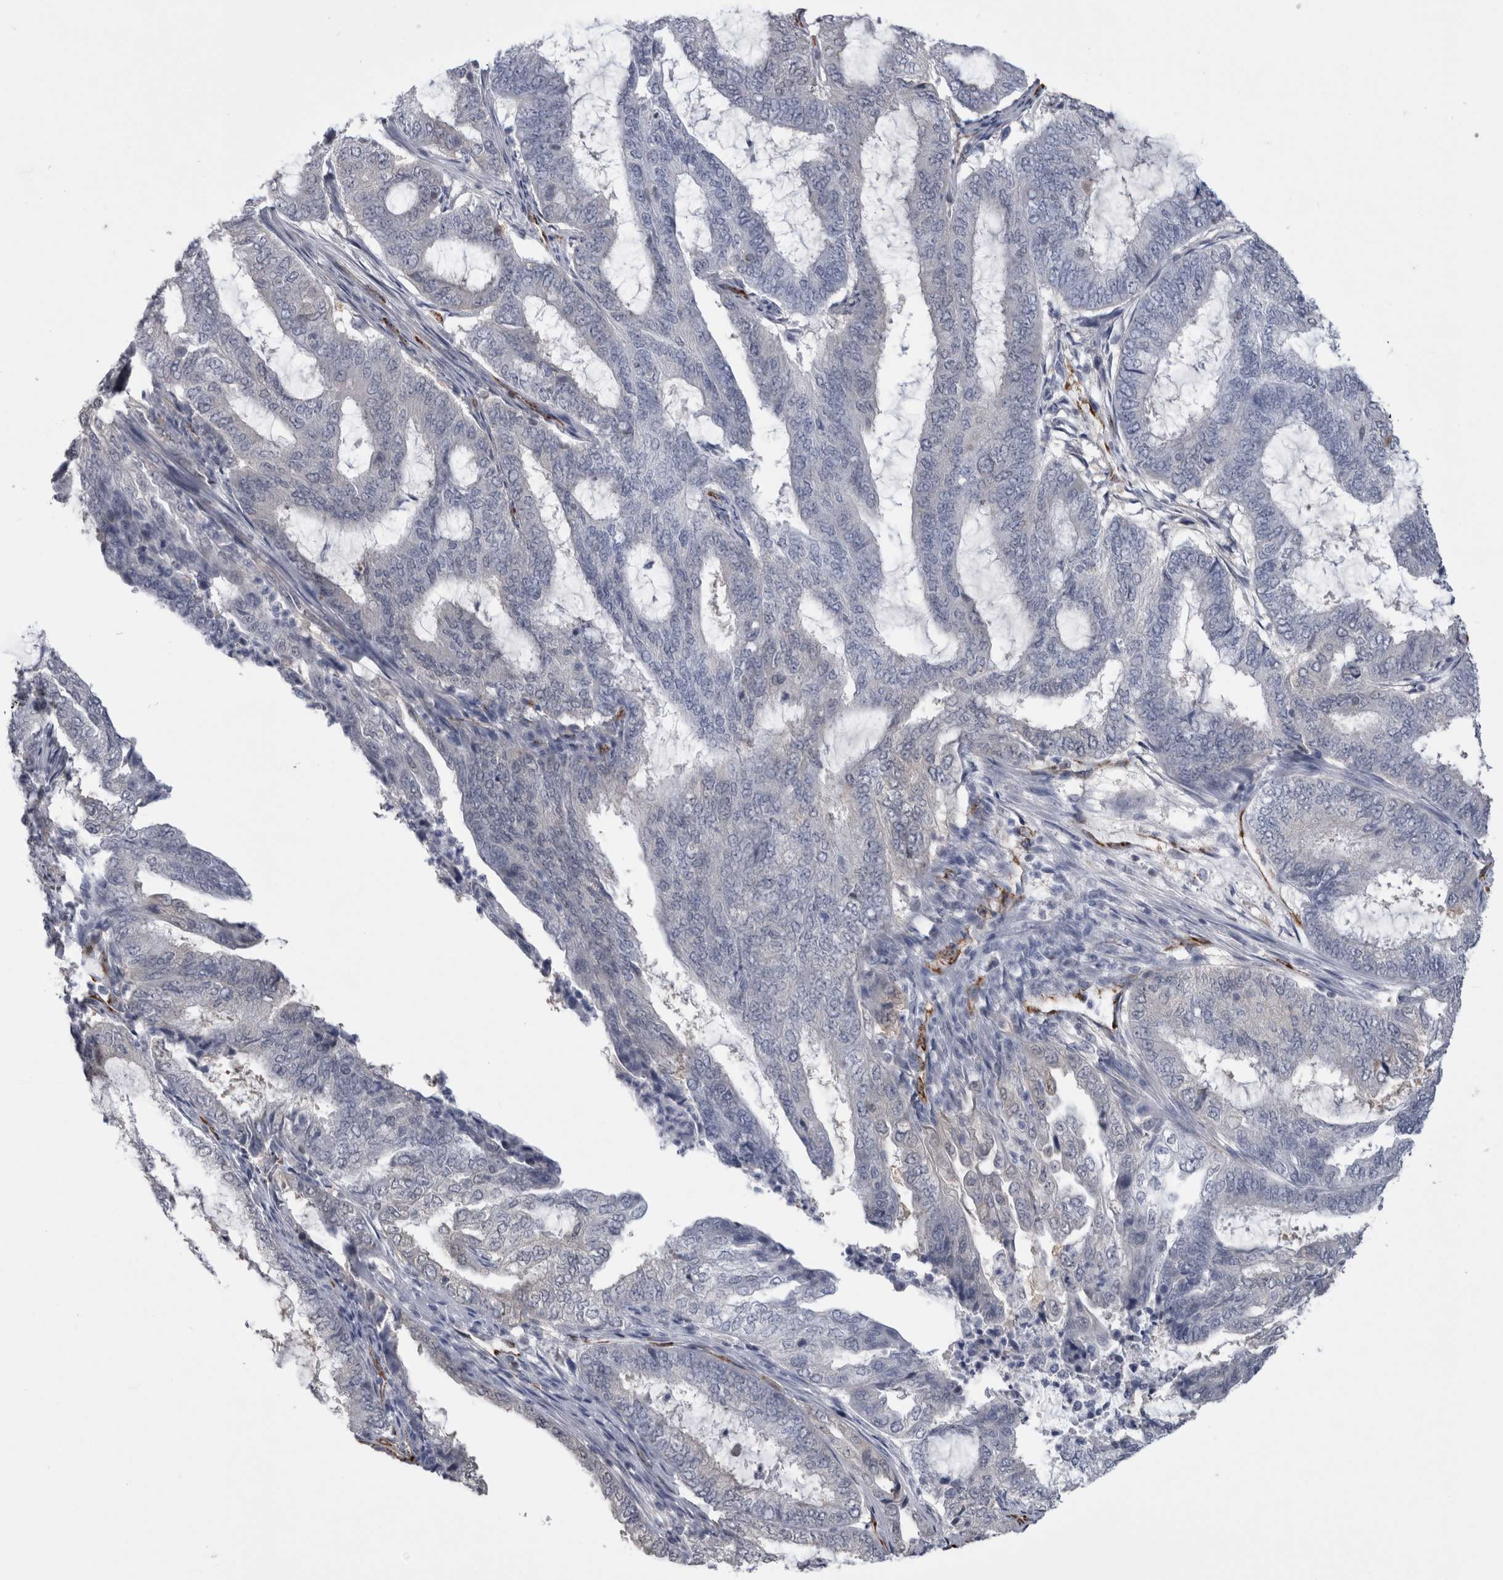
{"staining": {"intensity": "negative", "quantity": "none", "location": "none"}, "tissue": "endometrial cancer", "cell_type": "Tumor cells", "image_type": "cancer", "snomed": [{"axis": "morphology", "description": "Adenocarcinoma, NOS"}, {"axis": "topography", "description": "Endometrium"}], "caption": "This is a photomicrograph of immunohistochemistry (IHC) staining of endometrial cancer (adenocarcinoma), which shows no expression in tumor cells.", "gene": "ACOT7", "patient": {"sex": "female", "age": 51}}